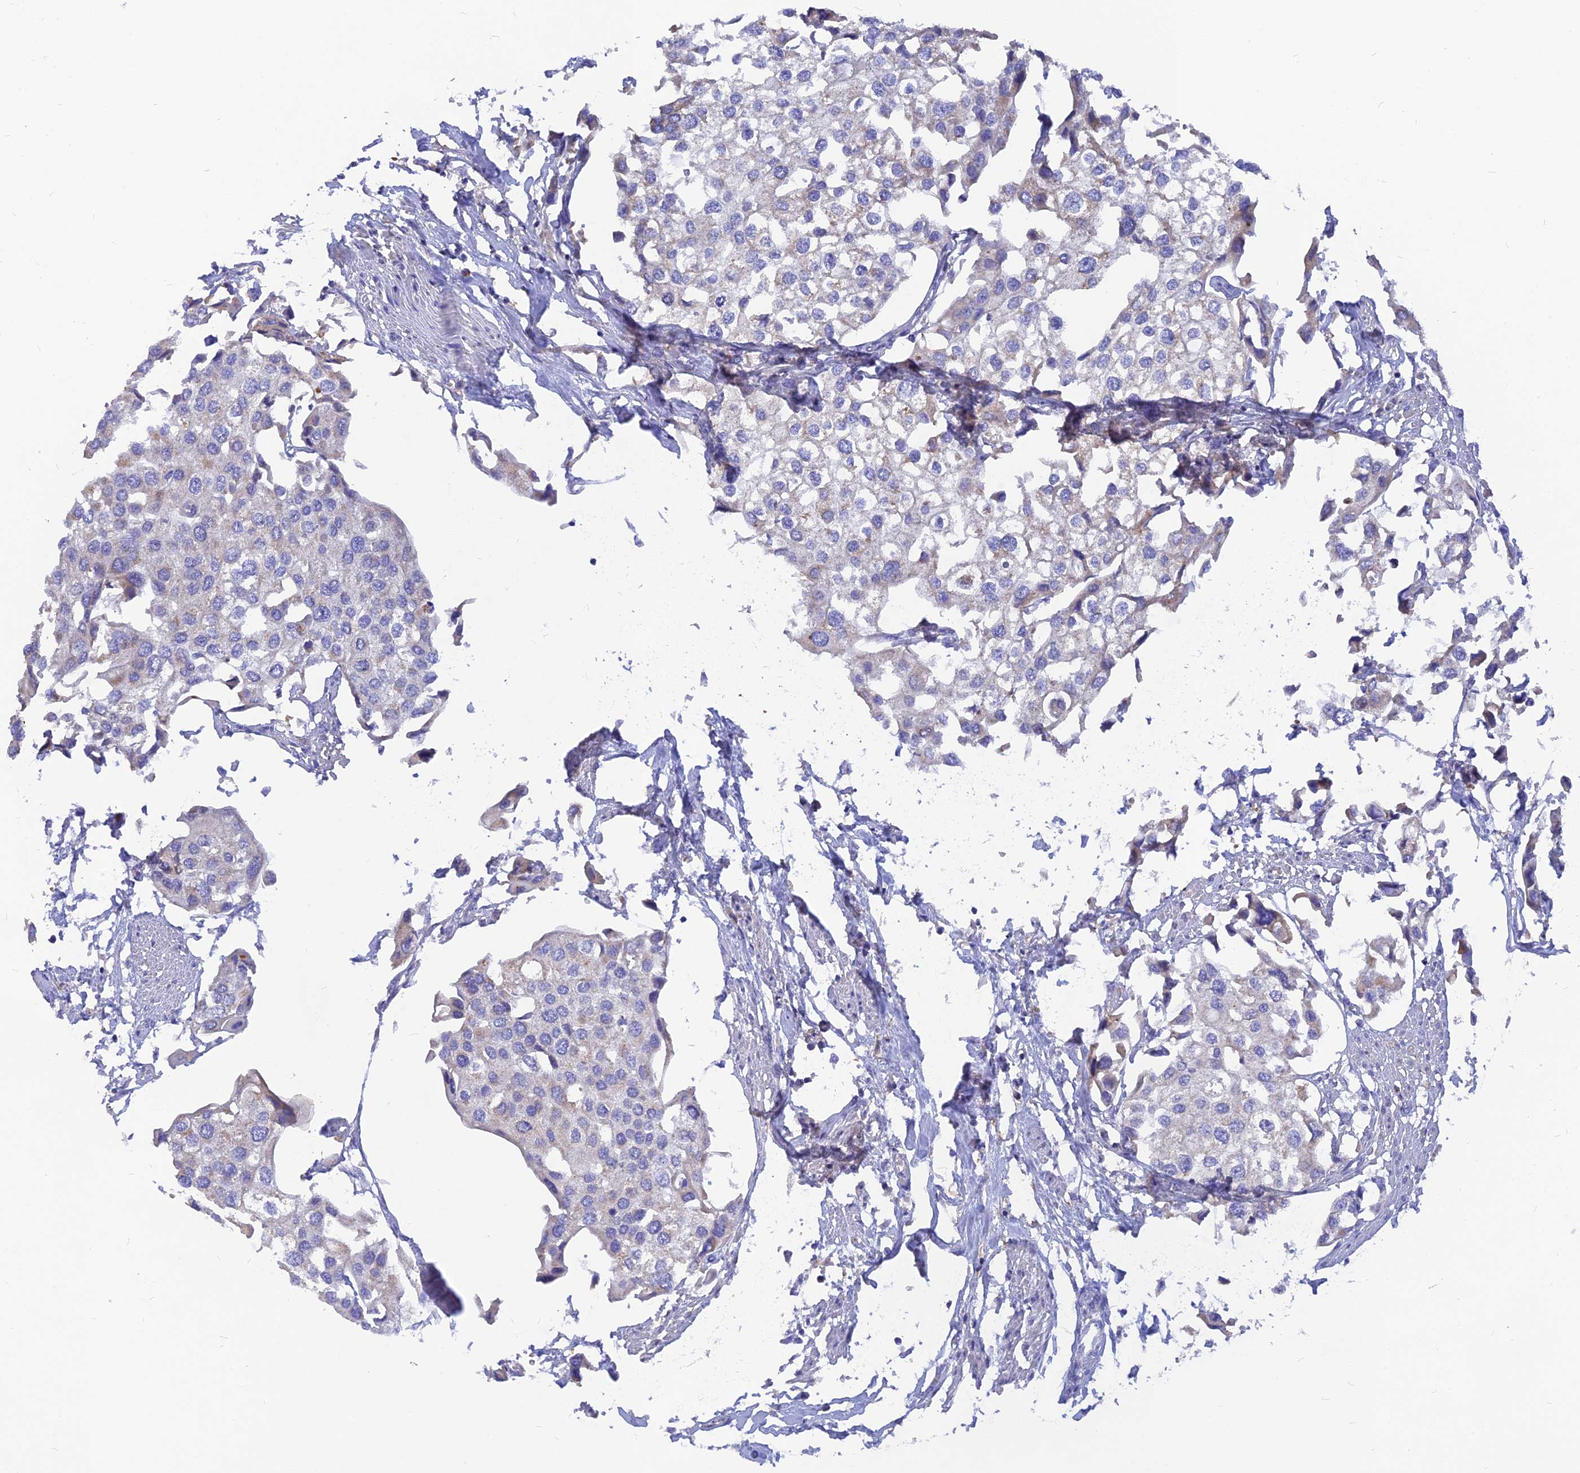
{"staining": {"intensity": "negative", "quantity": "none", "location": "none"}, "tissue": "urothelial cancer", "cell_type": "Tumor cells", "image_type": "cancer", "snomed": [{"axis": "morphology", "description": "Urothelial carcinoma, High grade"}, {"axis": "topography", "description": "Urinary bladder"}], "caption": "Immunohistochemistry (IHC) micrograph of neoplastic tissue: urothelial cancer stained with DAB shows no significant protein positivity in tumor cells.", "gene": "CACNA1B", "patient": {"sex": "male", "age": 64}}